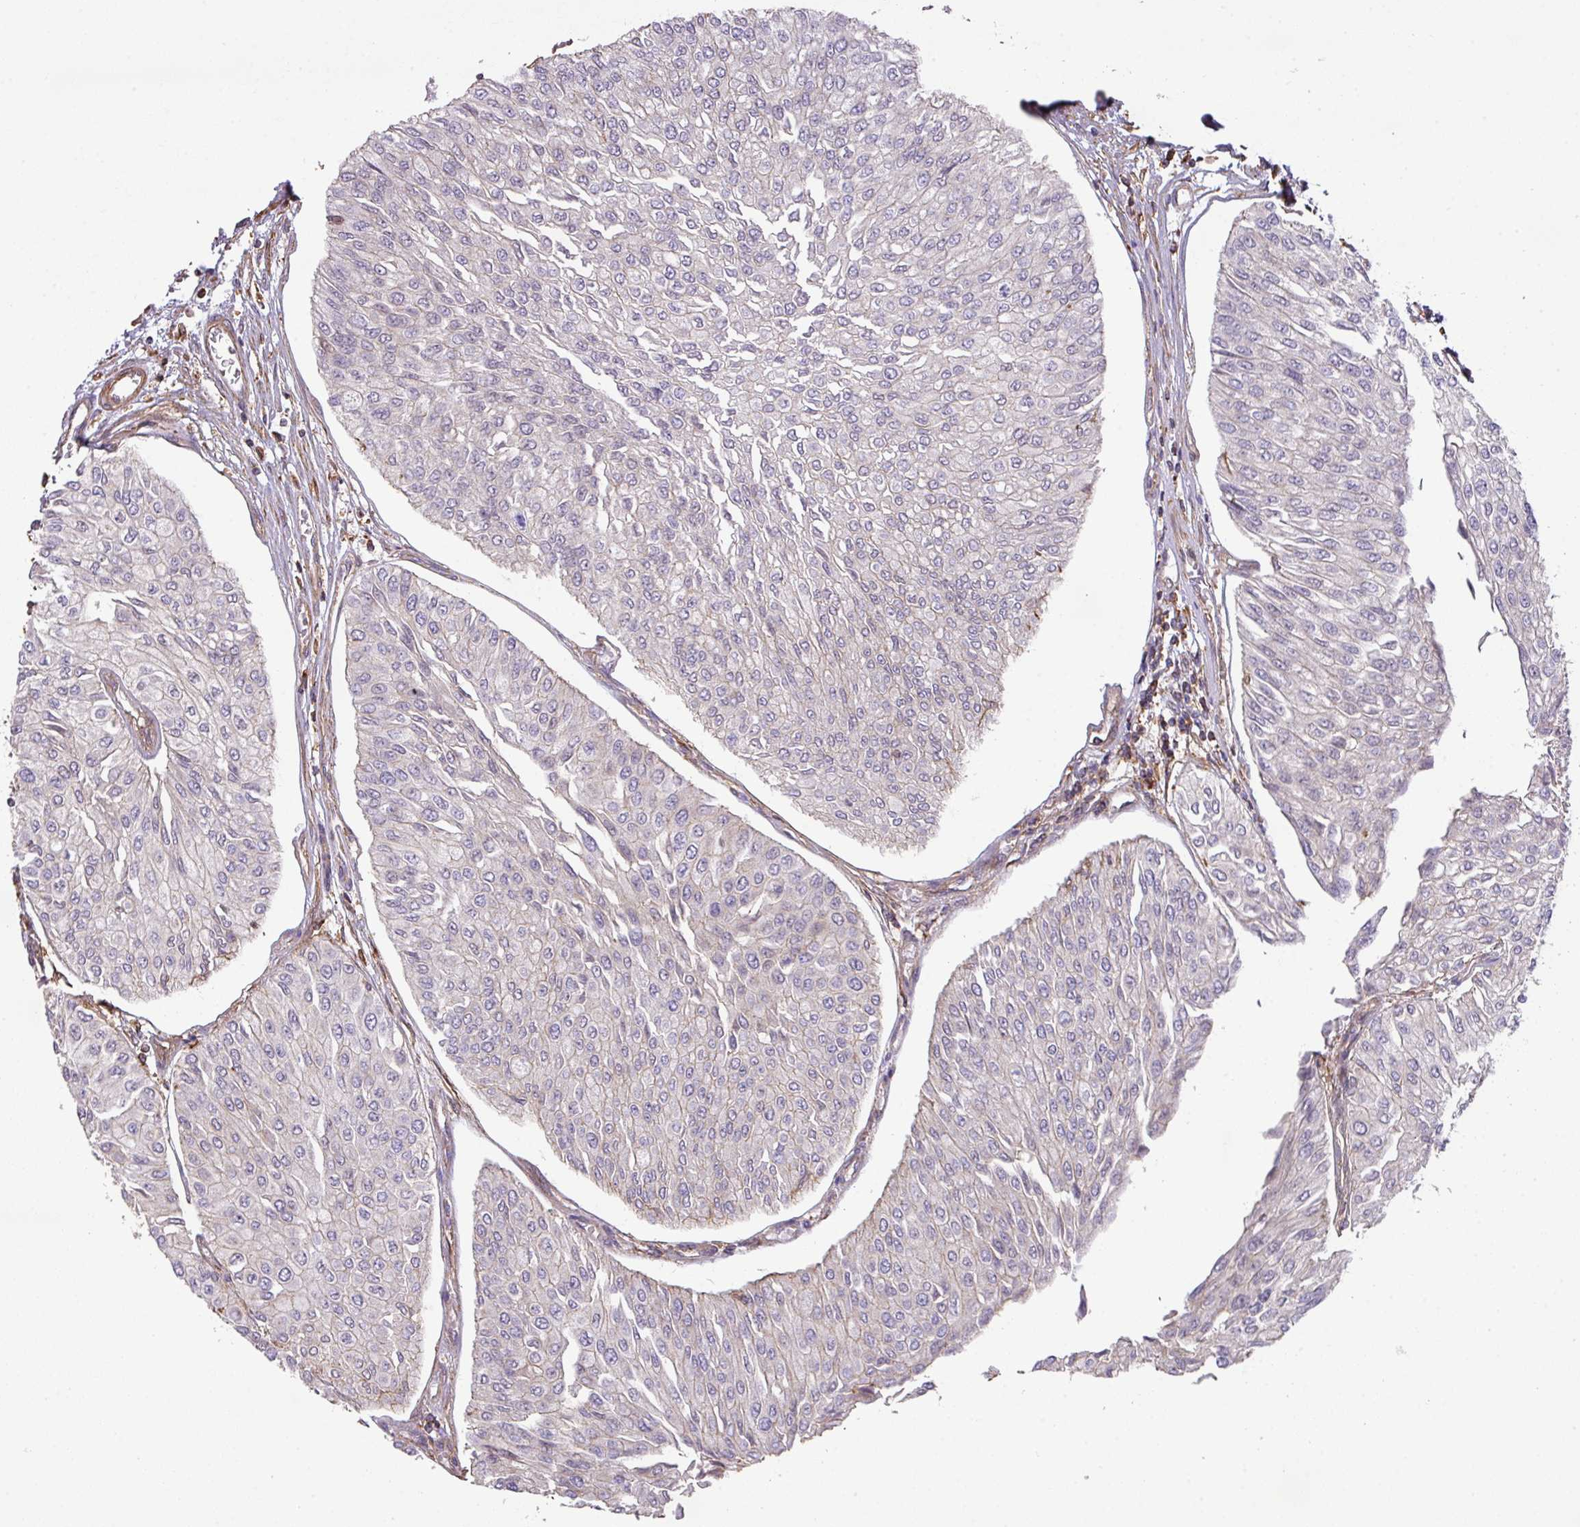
{"staining": {"intensity": "negative", "quantity": "none", "location": "none"}, "tissue": "urothelial cancer", "cell_type": "Tumor cells", "image_type": "cancer", "snomed": [{"axis": "morphology", "description": "Urothelial carcinoma, Low grade"}, {"axis": "topography", "description": "Urinary bladder"}], "caption": "A photomicrograph of human urothelial cancer is negative for staining in tumor cells.", "gene": "LRRC41", "patient": {"sex": "male", "age": 67}}